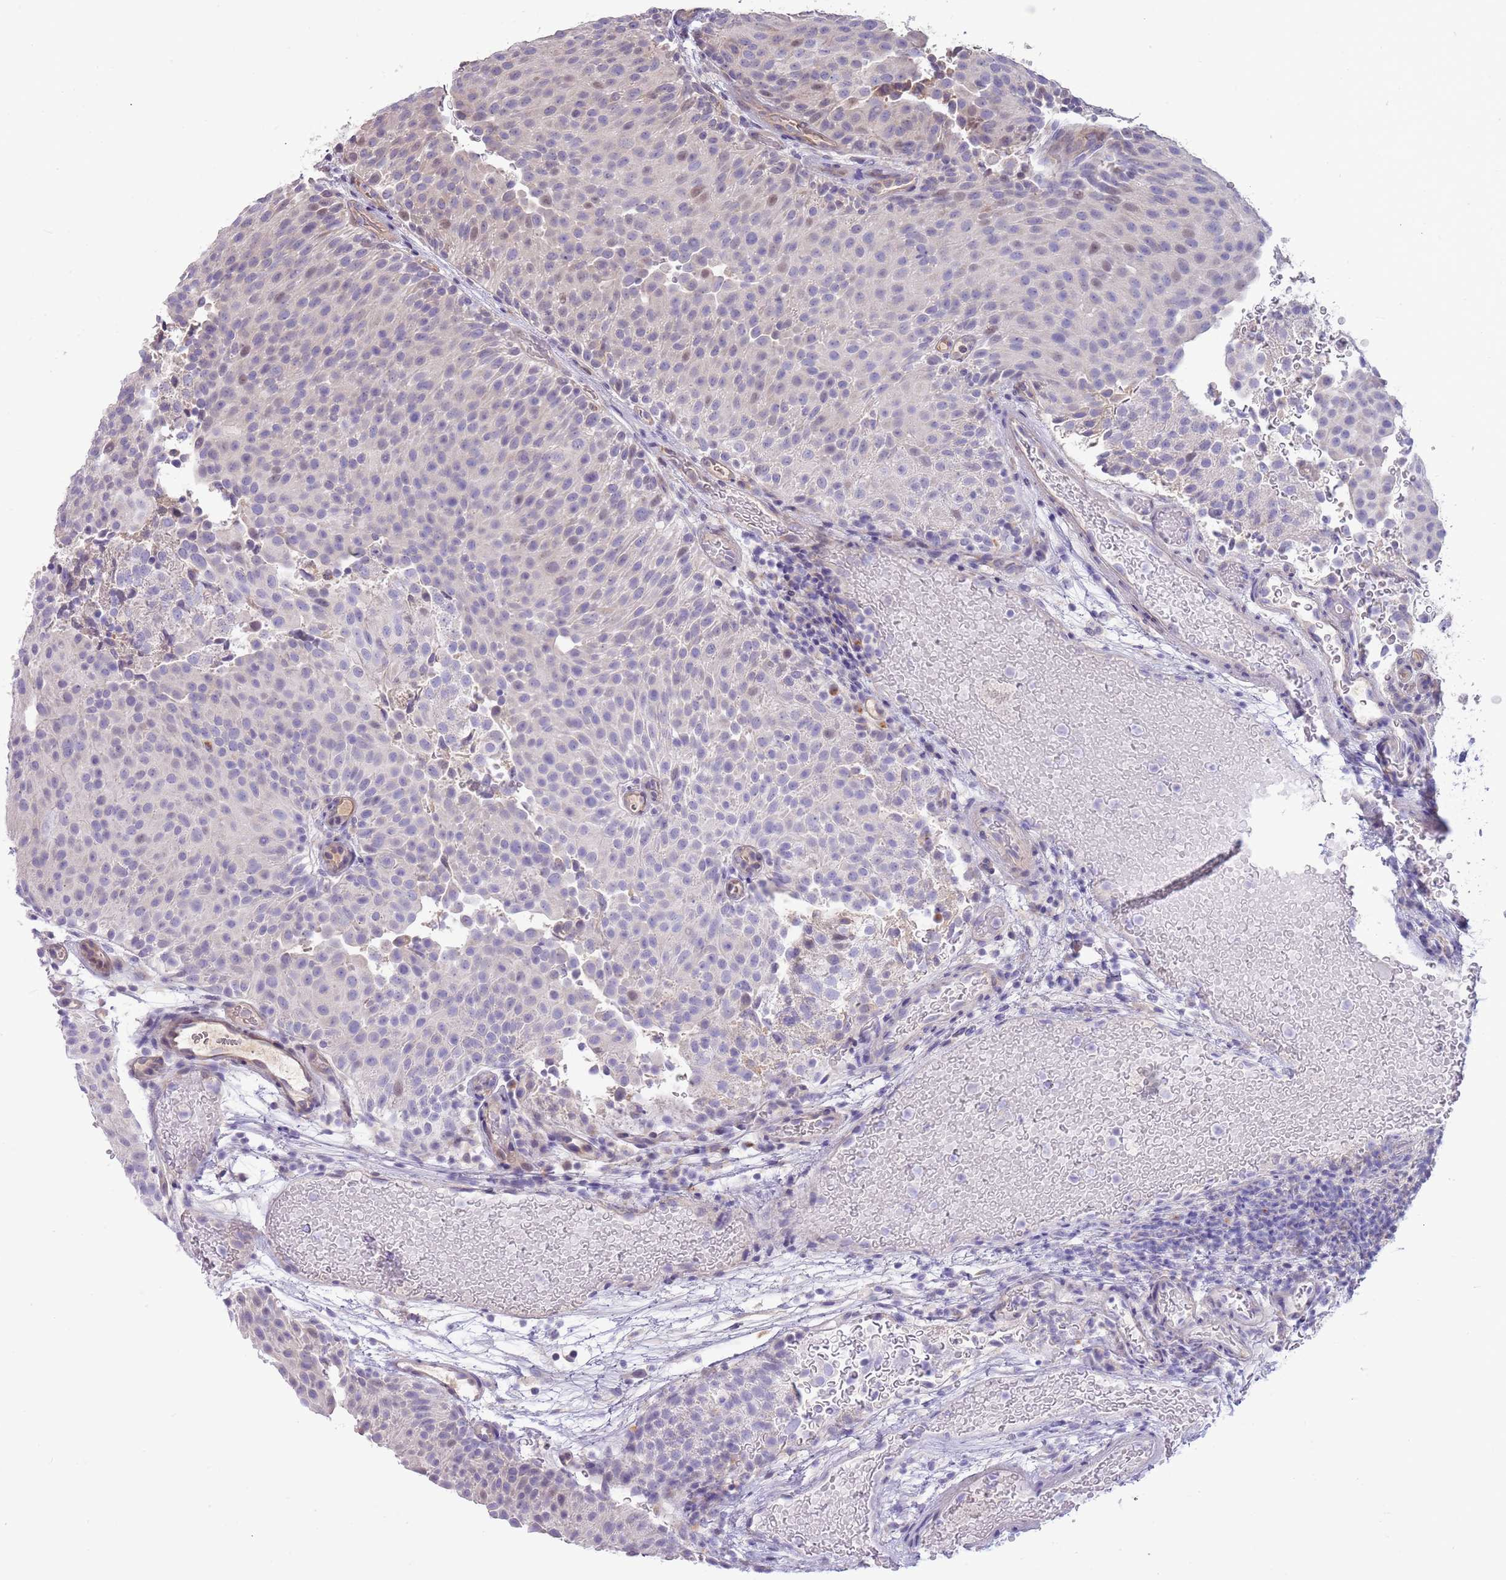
{"staining": {"intensity": "negative", "quantity": "none", "location": "none"}, "tissue": "urothelial cancer", "cell_type": "Tumor cells", "image_type": "cancer", "snomed": [{"axis": "morphology", "description": "Urothelial carcinoma, Low grade"}, {"axis": "topography", "description": "Urinary bladder"}], "caption": "Tumor cells show no significant protein positivity in urothelial cancer. (Brightfield microscopy of DAB (3,3'-diaminobenzidine) IHC at high magnification).", "gene": "CABYR", "patient": {"sex": "male", "age": 78}}